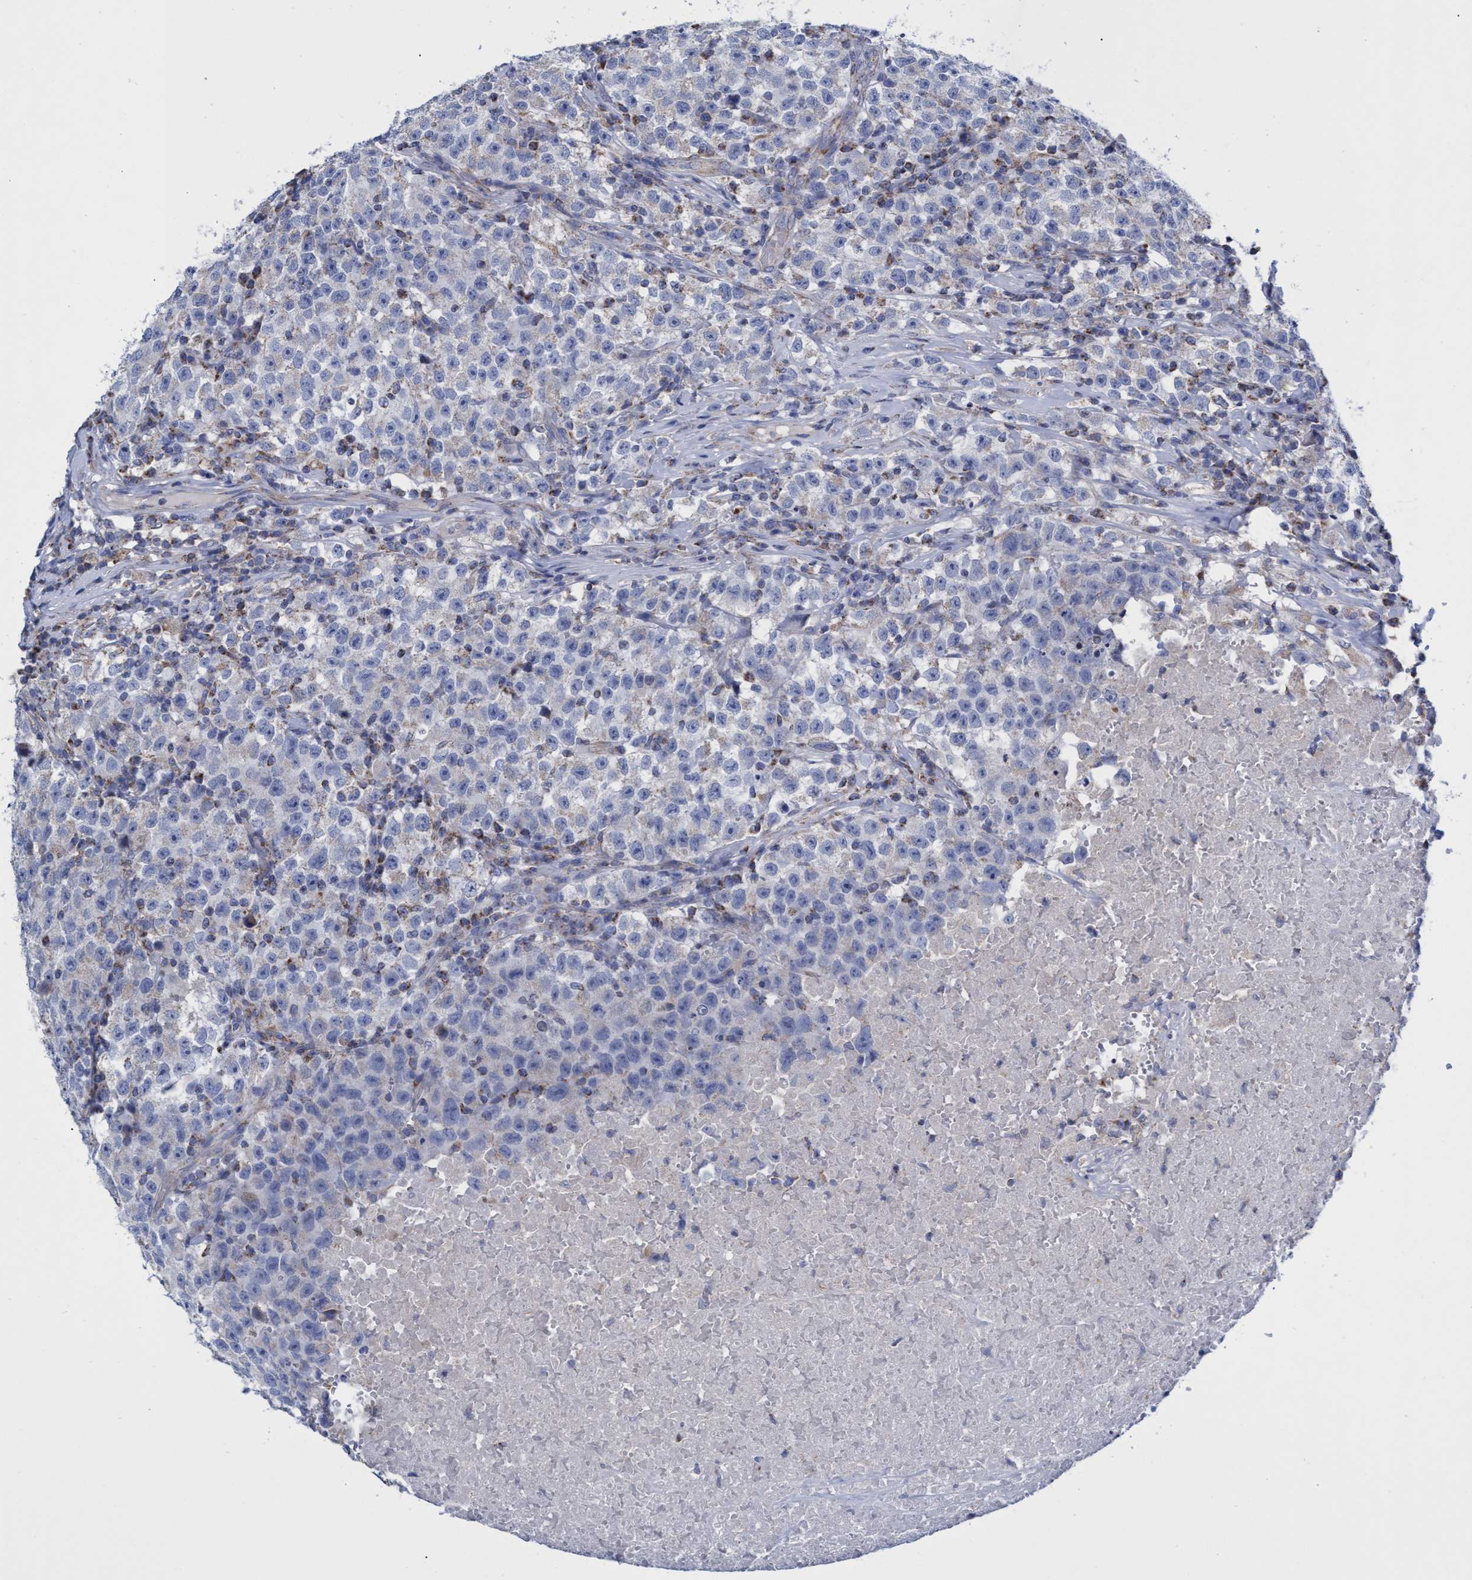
{"staining": {"intensity": "weak", "quantity": "<25%", "location": "cytoplasmic/membranous"}, "tissue": "testis cancer", "cell_type": "Tumor cells", "image_type": "cancer", "snomed": [{"axis": "morphology", "description": "Seminoma, NOS"}, {"axis": "topography", "description": "Testis"}], "caption": "This is a histopathology image of IHC staining of testis cancer (seminoma), which shows no expression in tumor cells.", "gene": "ZNF750", "patient": {"sex": "male", "age": 22}}